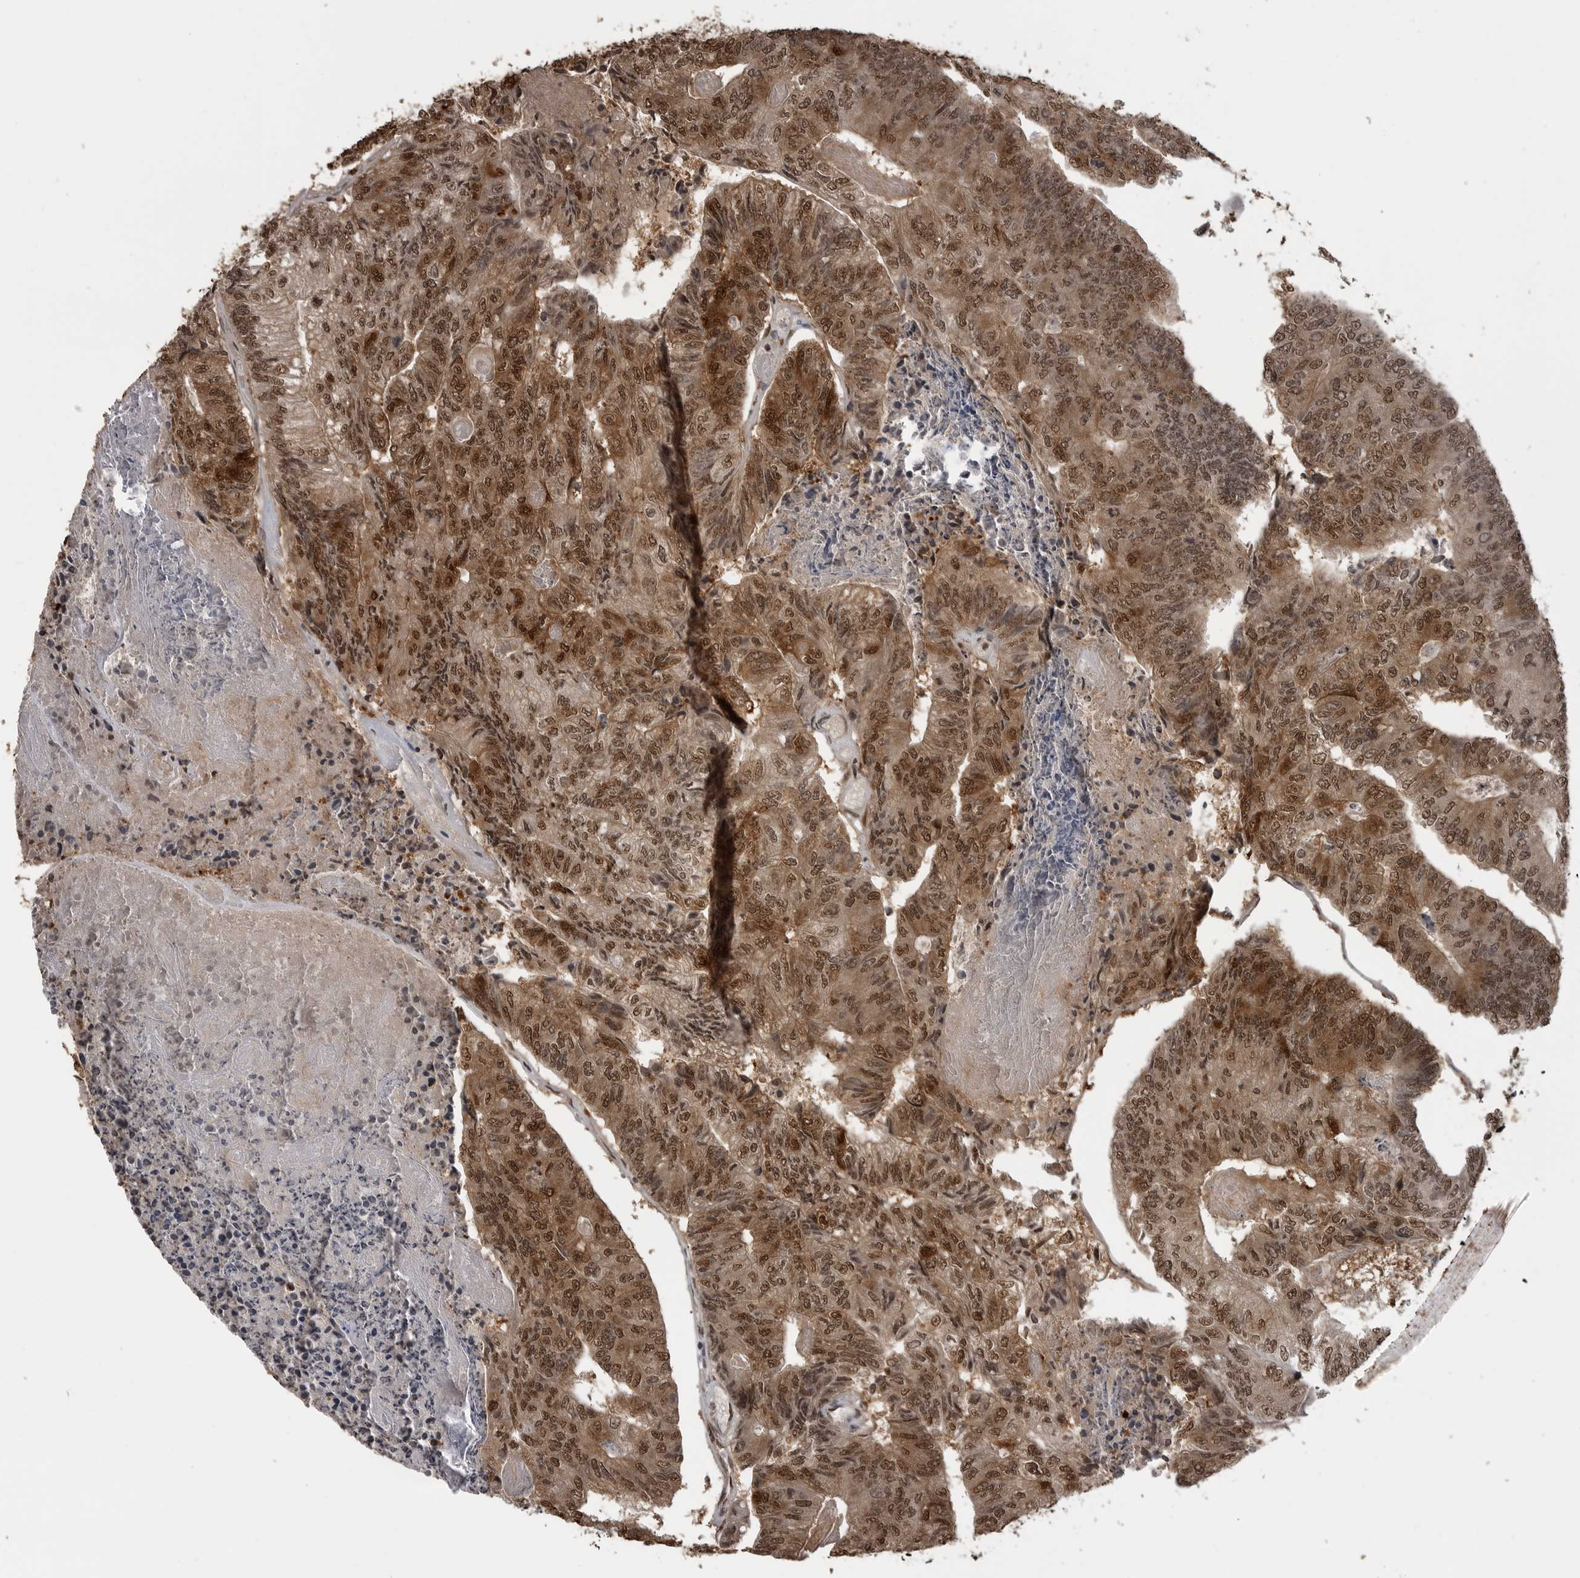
{"staining": {"intensity": "moderate", "quantity": ">75%", "location": "cytoplasmic/membranous,nuclear"}, "tissue": "colorectal cancer", "cell_type": "Tumor cells", "image_type": "cancer", "snomed": [{"axis": "morphology", "description": "Adenocarcinoma, NOS"}, {"axis": "topography", "description": "Colon"}], "caption": "This is an image of immunohistochemistry staining of colorectal cancer (adenocarcinoma), which shows moderate positivity in the cytoplasmic/membranous and nuclear of tumor cells.", "gene": "SMAD2", "patient": {"sex": "female", "age": 67}}